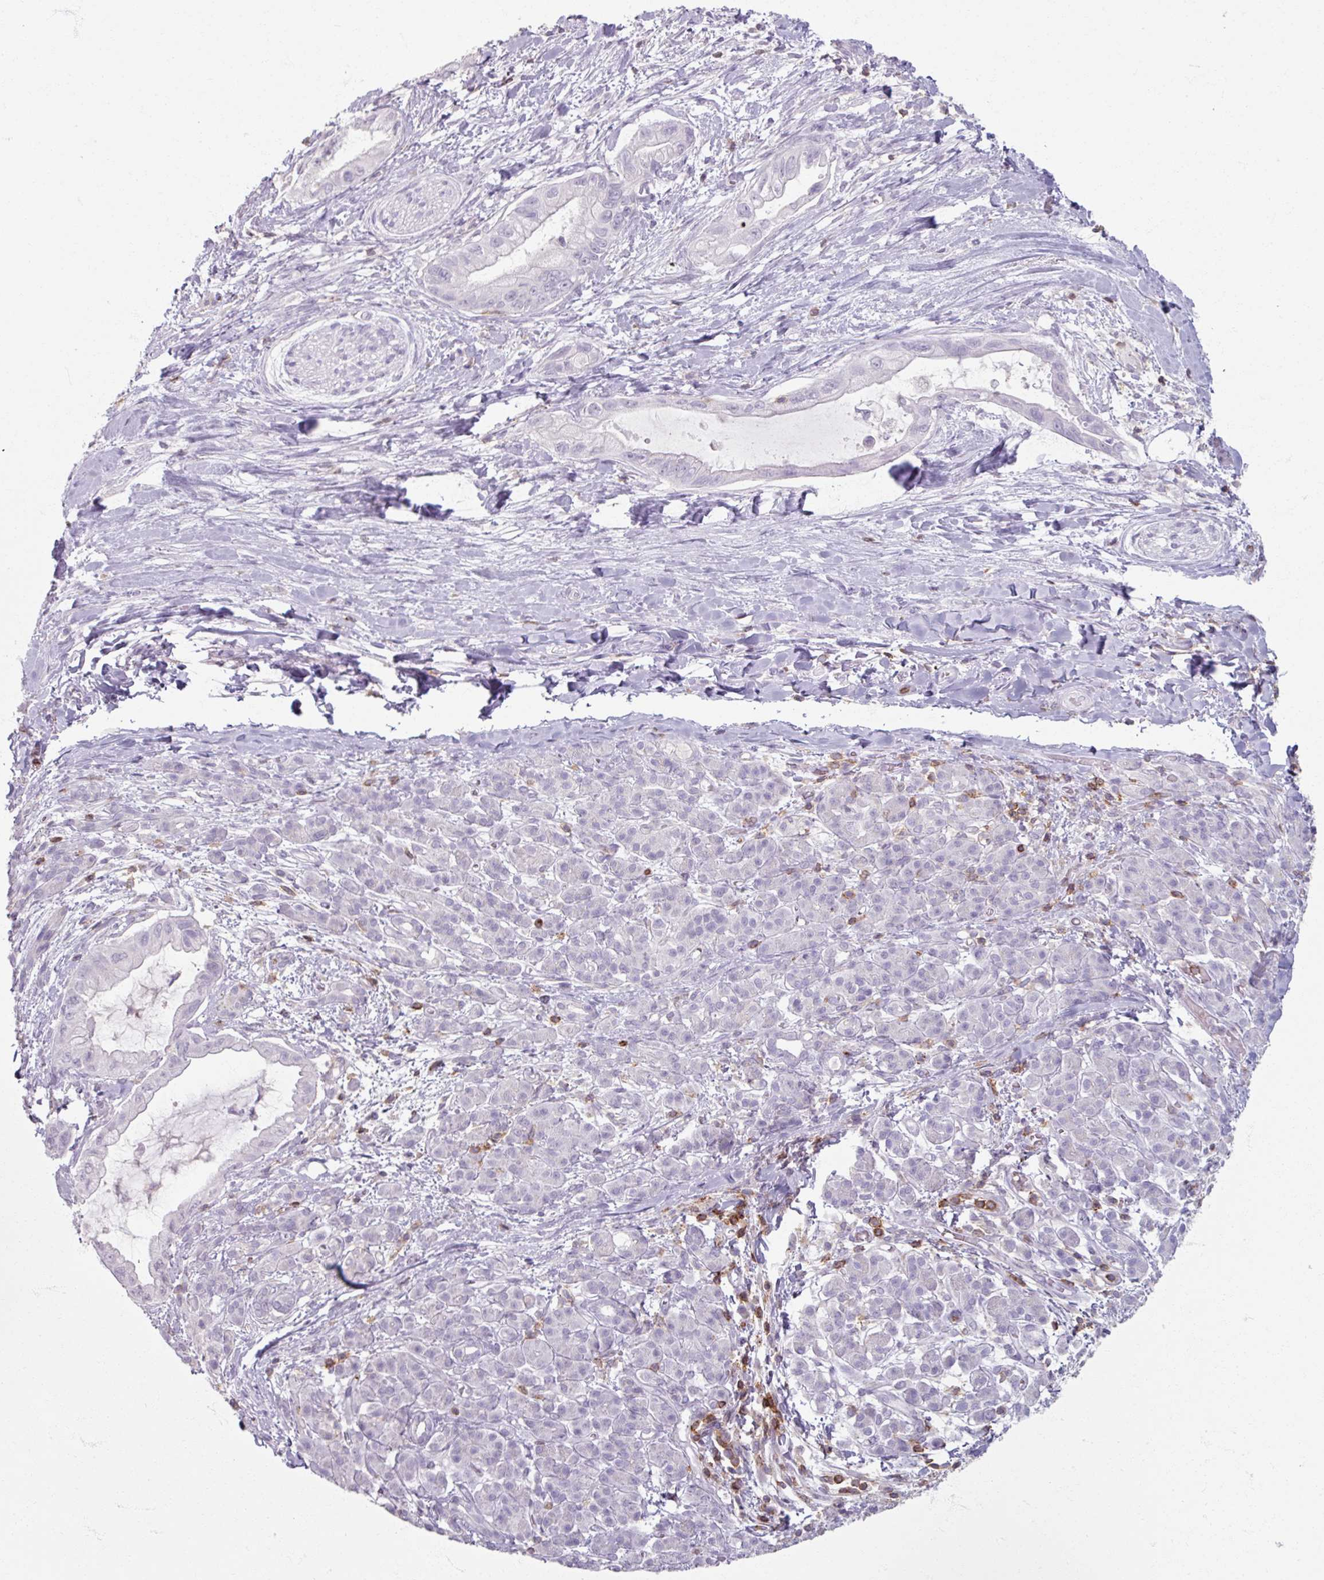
{"staining": {"intensity": "negative", "quantity": "none", "location": "none"}, "tissue": "pancreatic cancer", "cell_type": "Tumor cells", "image_type": "cancer", "snomed": [{"axis": "morphology", "description": "Adenocarcinoma, NOS"}, {"axis": "topography", "description": "Pancreas"}], "caption": "Pancreatic adenocarcinoma stained for a protein using immunohistochemistry (IHC) displays no expression tumor cells.", "gene": "PTPRC", "patient": {"sex": "male", "age": 48}}